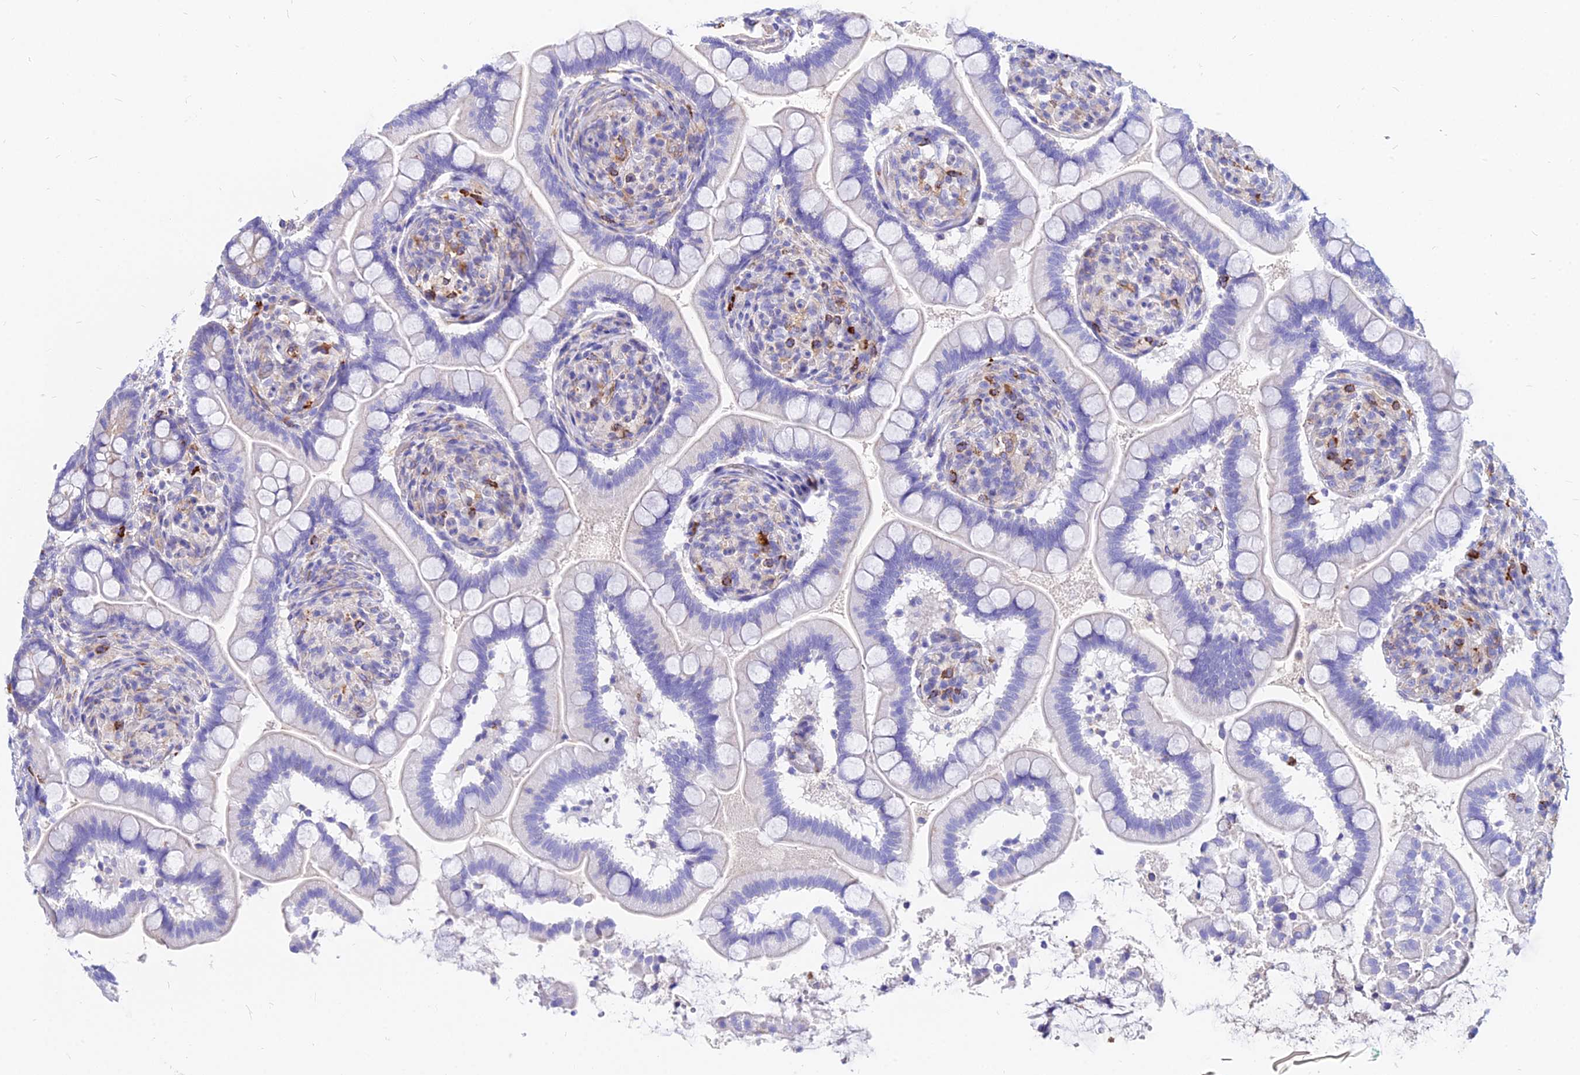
{"staining": {"intensity": "weak", "quantity": "<25%", "location": "cytoplasmic/membranous"}, "tissue": "small intestine", "cell_type": "Glandular cells", "image_type": "normal", "snomed": [{"axis": "morphology", "description": "Normal tissue, NOS"}, {"axis": "topography", "description": "Small intestine"}], "caption": "IHC photomicrograph of unremarkable small intestine stained for a protein (brown), which reveals no expression in glandular cells.", "gene": "AGTRAP", "patient": {"sex": "female", "age": 64}}